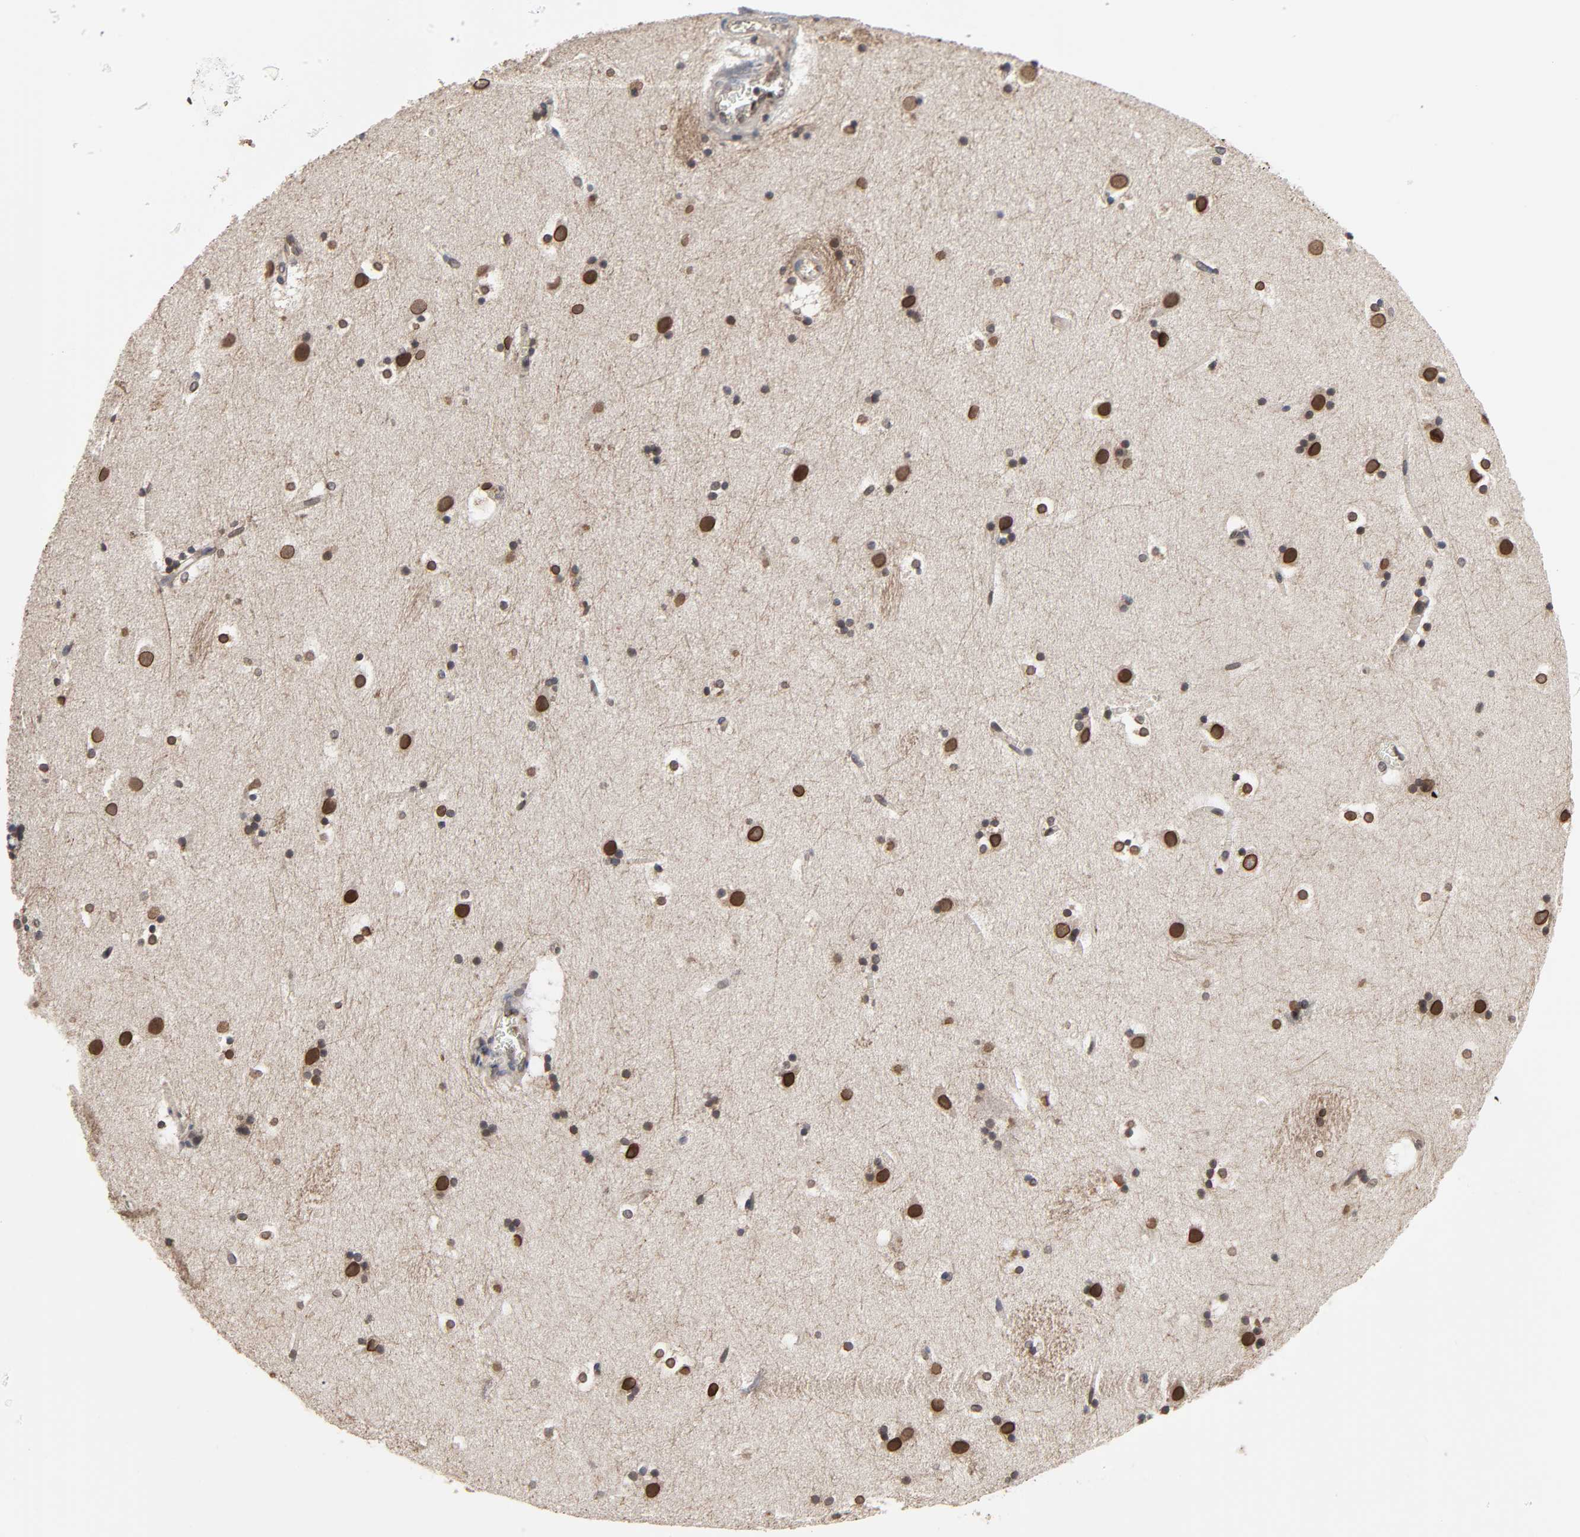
{"staining": {"intensity": "strong", "quantity": "25%-75%", "location": "cytoplasmic/membranous,nuclear"}, "tissue": "caudate", "cell_type": "Glial cells", "image_type": "normal", "snomed": [{"axis": "morphology", "description": "Normal tissue, NOS"}, {"axis": "topography", "description": "Lateral ventricle wall"}], "caption": "Protein staining of normal caudate demonstrates strong cytoplasmic/membranous,nuclear expression in about 25%-75% of glial cells.", "gene": "CCDC175", "patient": {"sex": "male", "age": 45}}